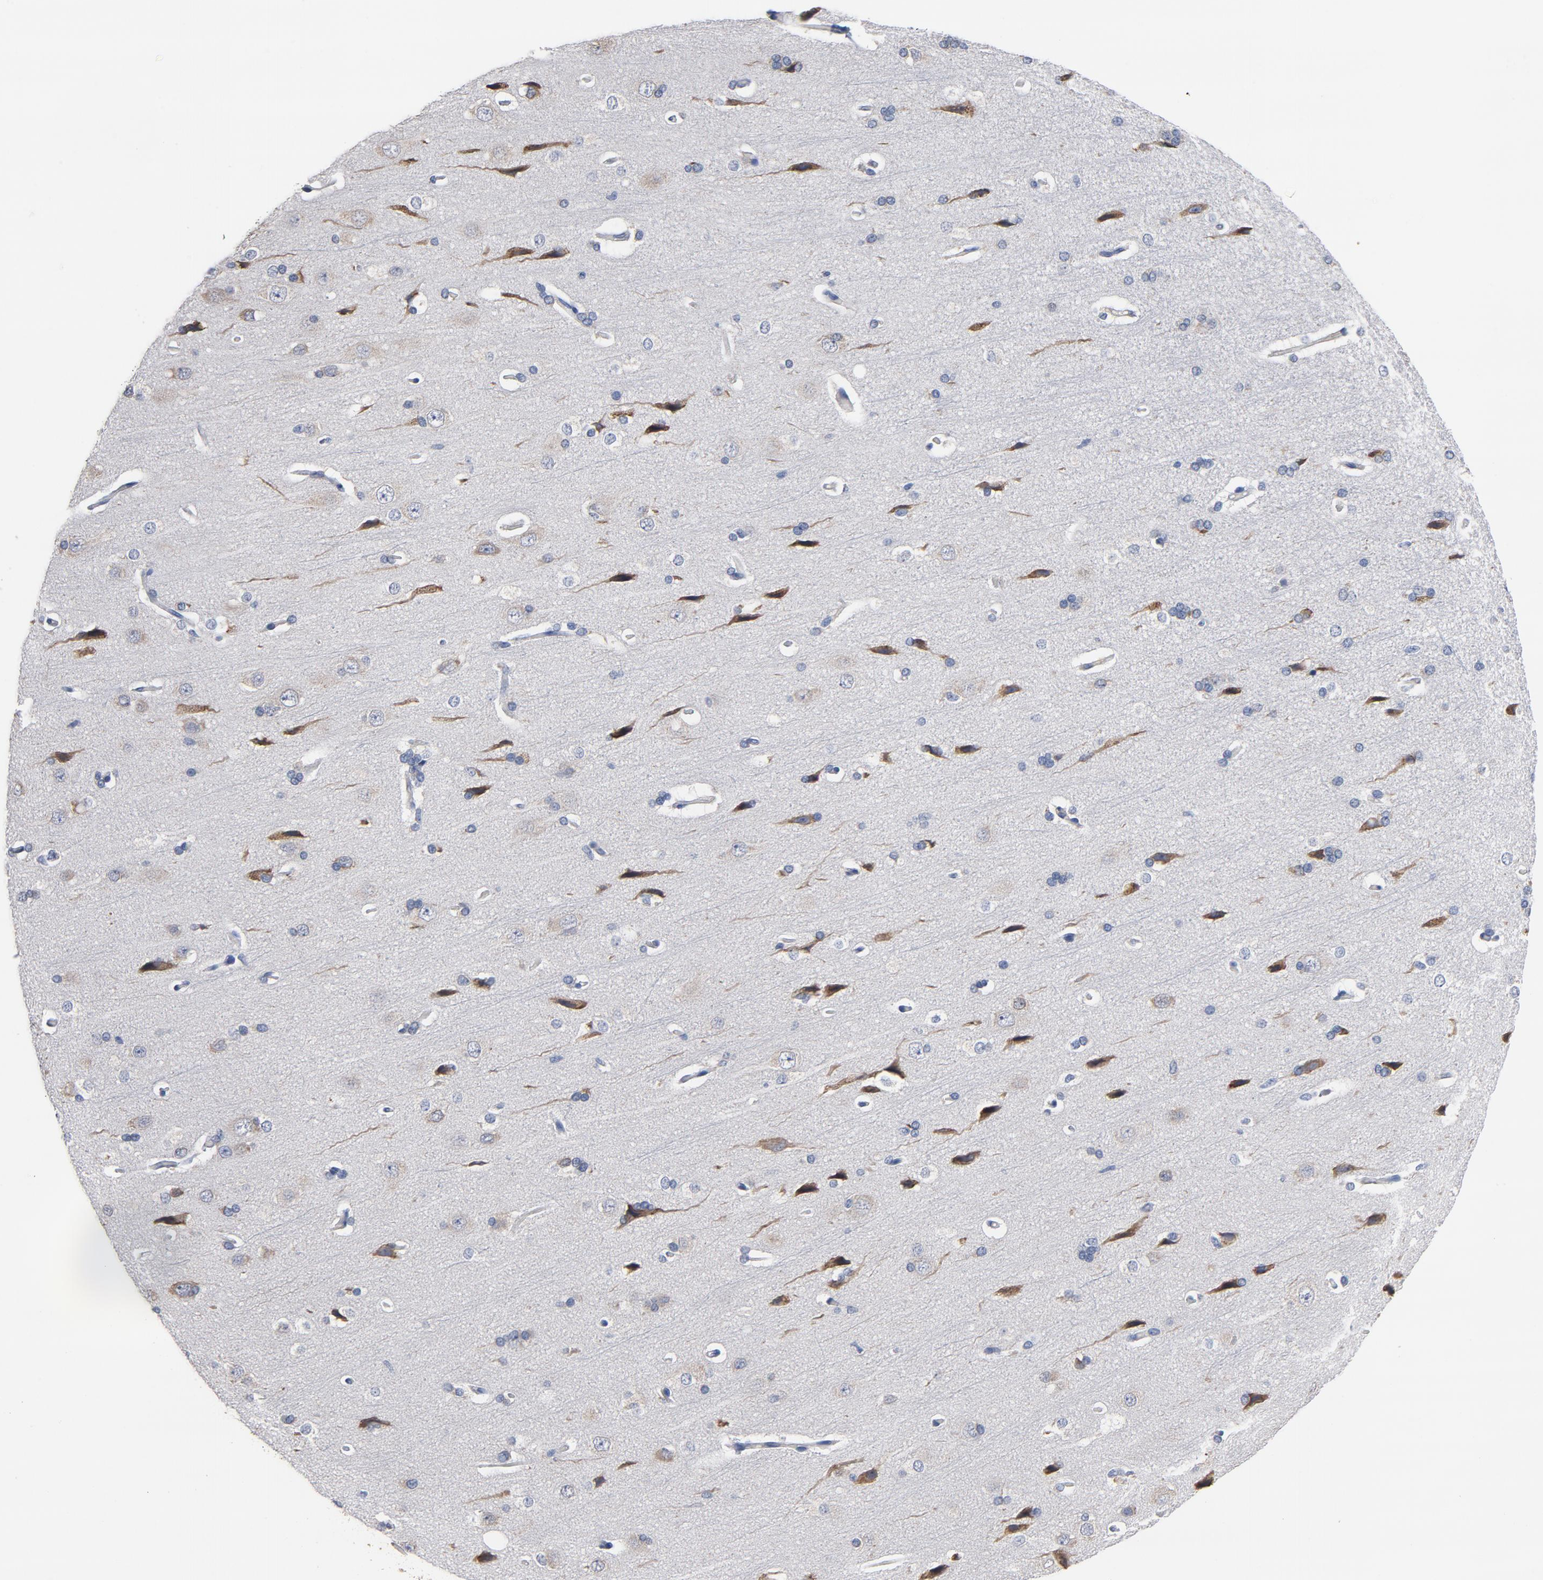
{"staining": {"intensity": "negative", "quantity": "none", "location": "none"}, "tissue": "cerebral cortex", "cell_type": "Endothelial cells", "image_type": "normal", "snomed": [{"axis": "morphology", "description": "Normal tissue, NOS"}, {"axis": "topography", "description": "Cerebral cortex"}], "caption": "Endothelial cells are negative for protein expression in normal human cerebral cortex. Brightfield microscopy of immunohistochemistry (IHC) stained with DAB (3,3'-diaminobenzidine) (brown) and hematoxylin (blue), captured at high magnification.", "gene": "TLR4", "patient": {"sex": "male", "age": 62}}